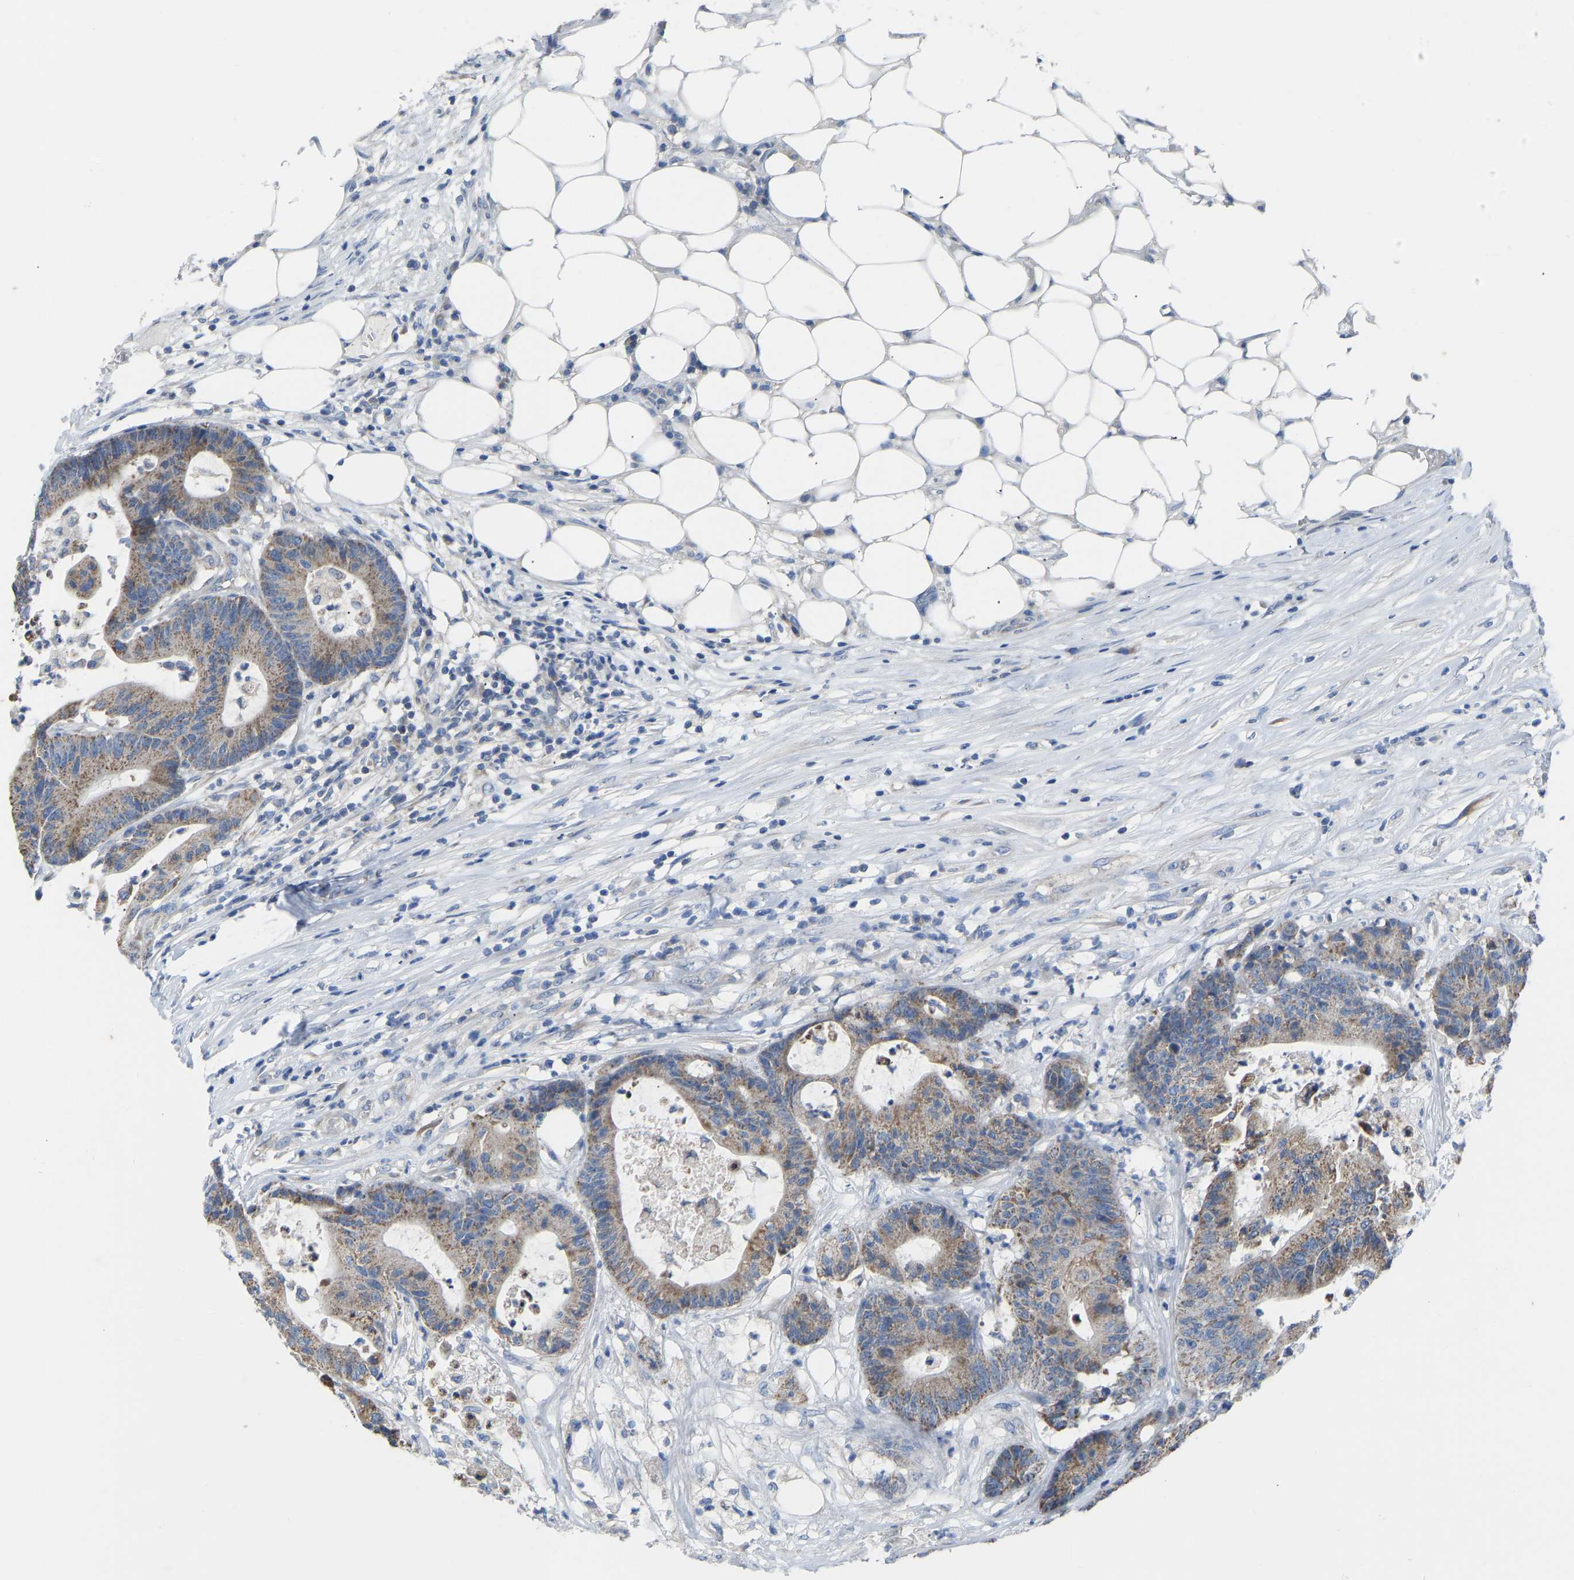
{"staining": {"intensity": "moderate", "quantity": ">75%", "location": "cytoplasmic/membranous"}, "tissue": "colorectal cancer", "cell_type": "Tumor cells", "image_type": "cancer", "snomed": [{"axis": "morphology", "description": "Adenocarcinoma, NOS"}, {"axis": "topography", "description": "Colon"}], "caption": "Immunohistochemistry (DAB) staining of adenocarcinoma (colorectal) displays moderate cytoplasmic/membranous protein expression in approximately >75% of tumor cells.", "gene": "OLIG2", "patient": {"sex": "female", "age": 84}}